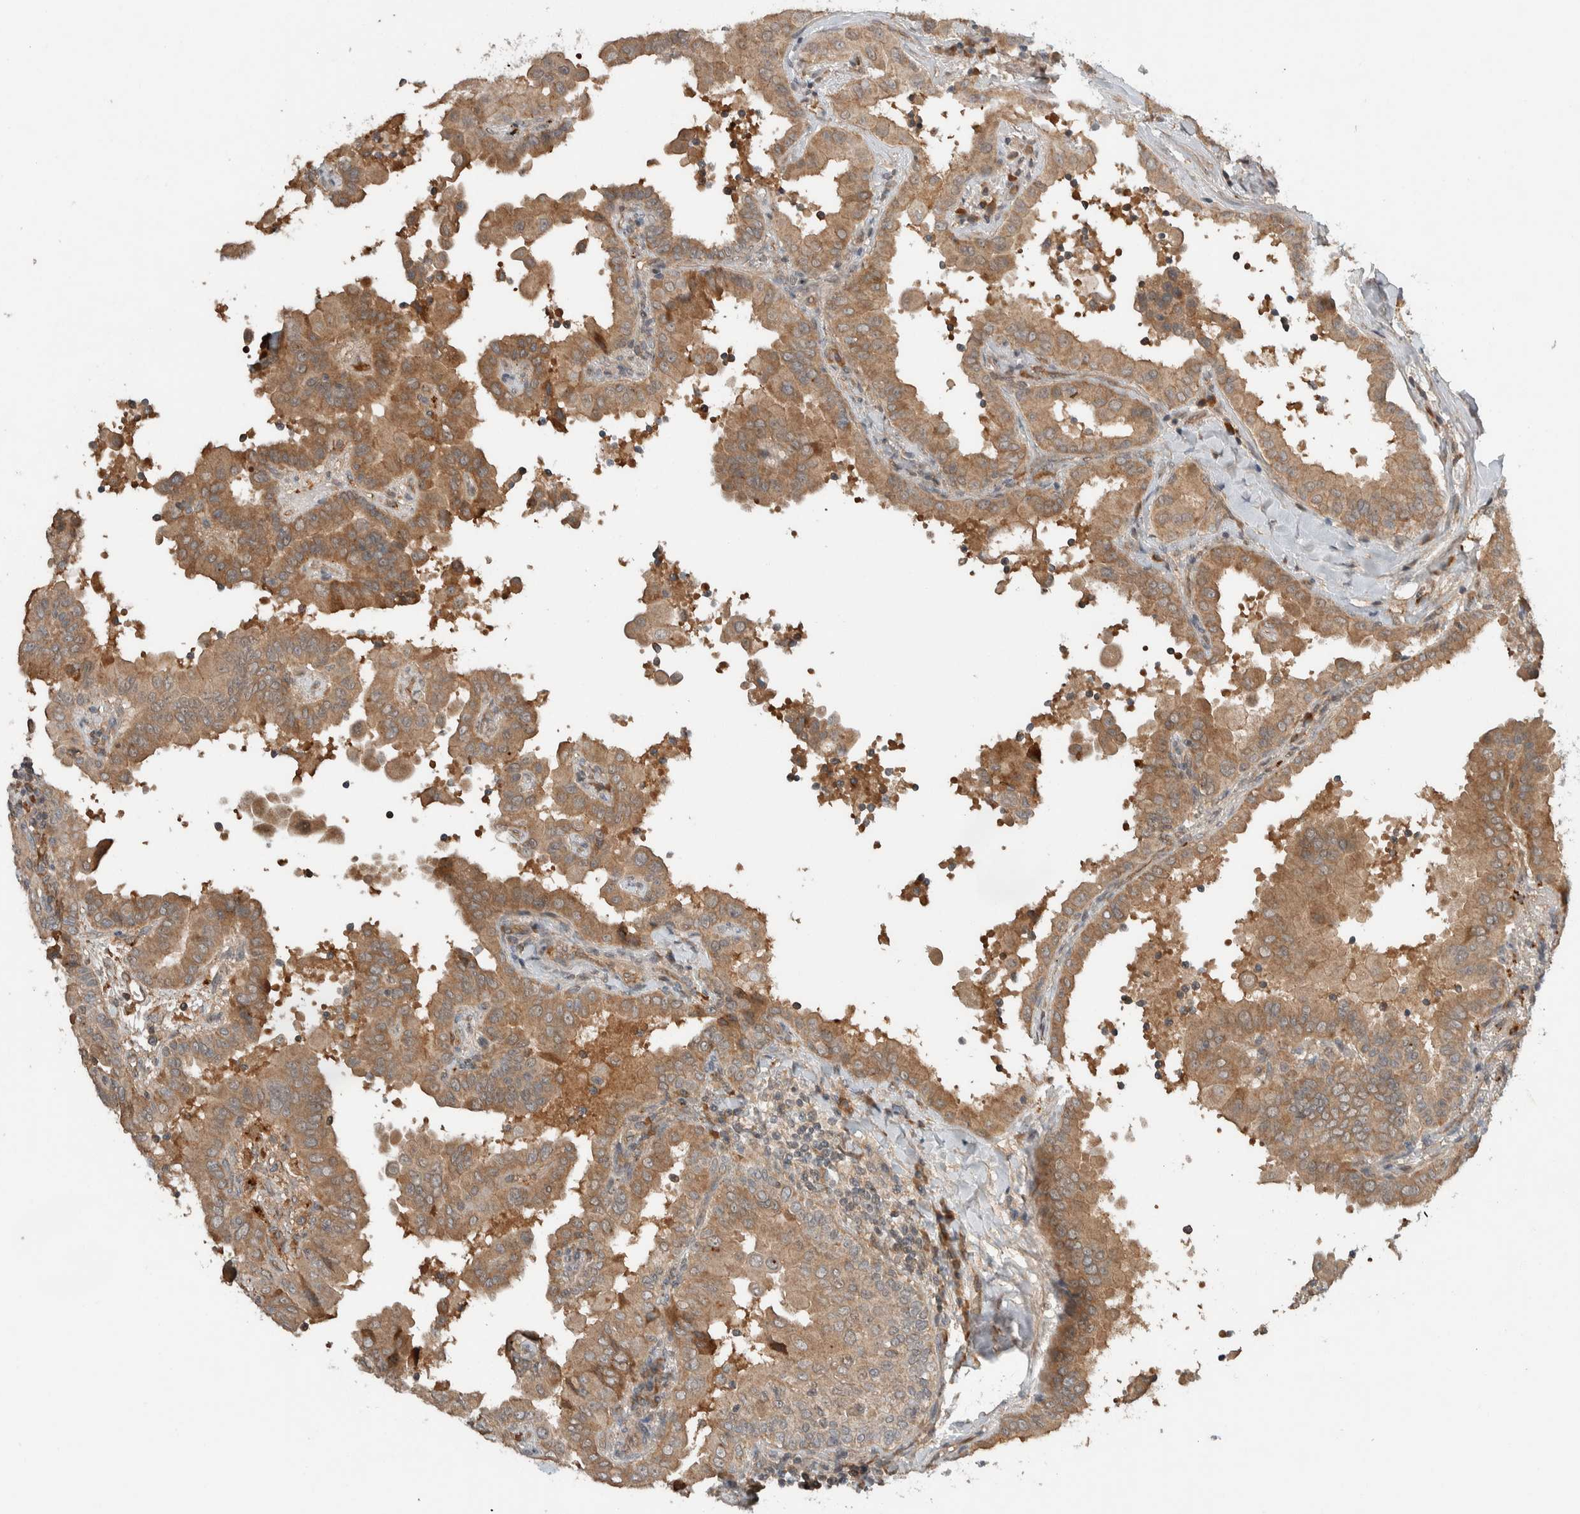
{"staining": {"intensity": "moderate", "quantity": ">75%", "location": "cytoplasmic/membranous"}, "tissue": "thyroid cancer", "cell_type": "Tumor cells", "image_type": "cancer", "snomed": [{"axis": "morphology", "description": "Papillary adenocarcinoma, NOS"}, {"axis": "topography", "description": "Thyroid gland"}], "caption": "Approximately >75% of tumor cells in human thyroid cancer demonstrate moderate cytoplasmic/membranous protein staining as visualized by brown immunohistochemical staining.", "gene": "ARMC7", "patient": {"sex": "male", "age": 33}}